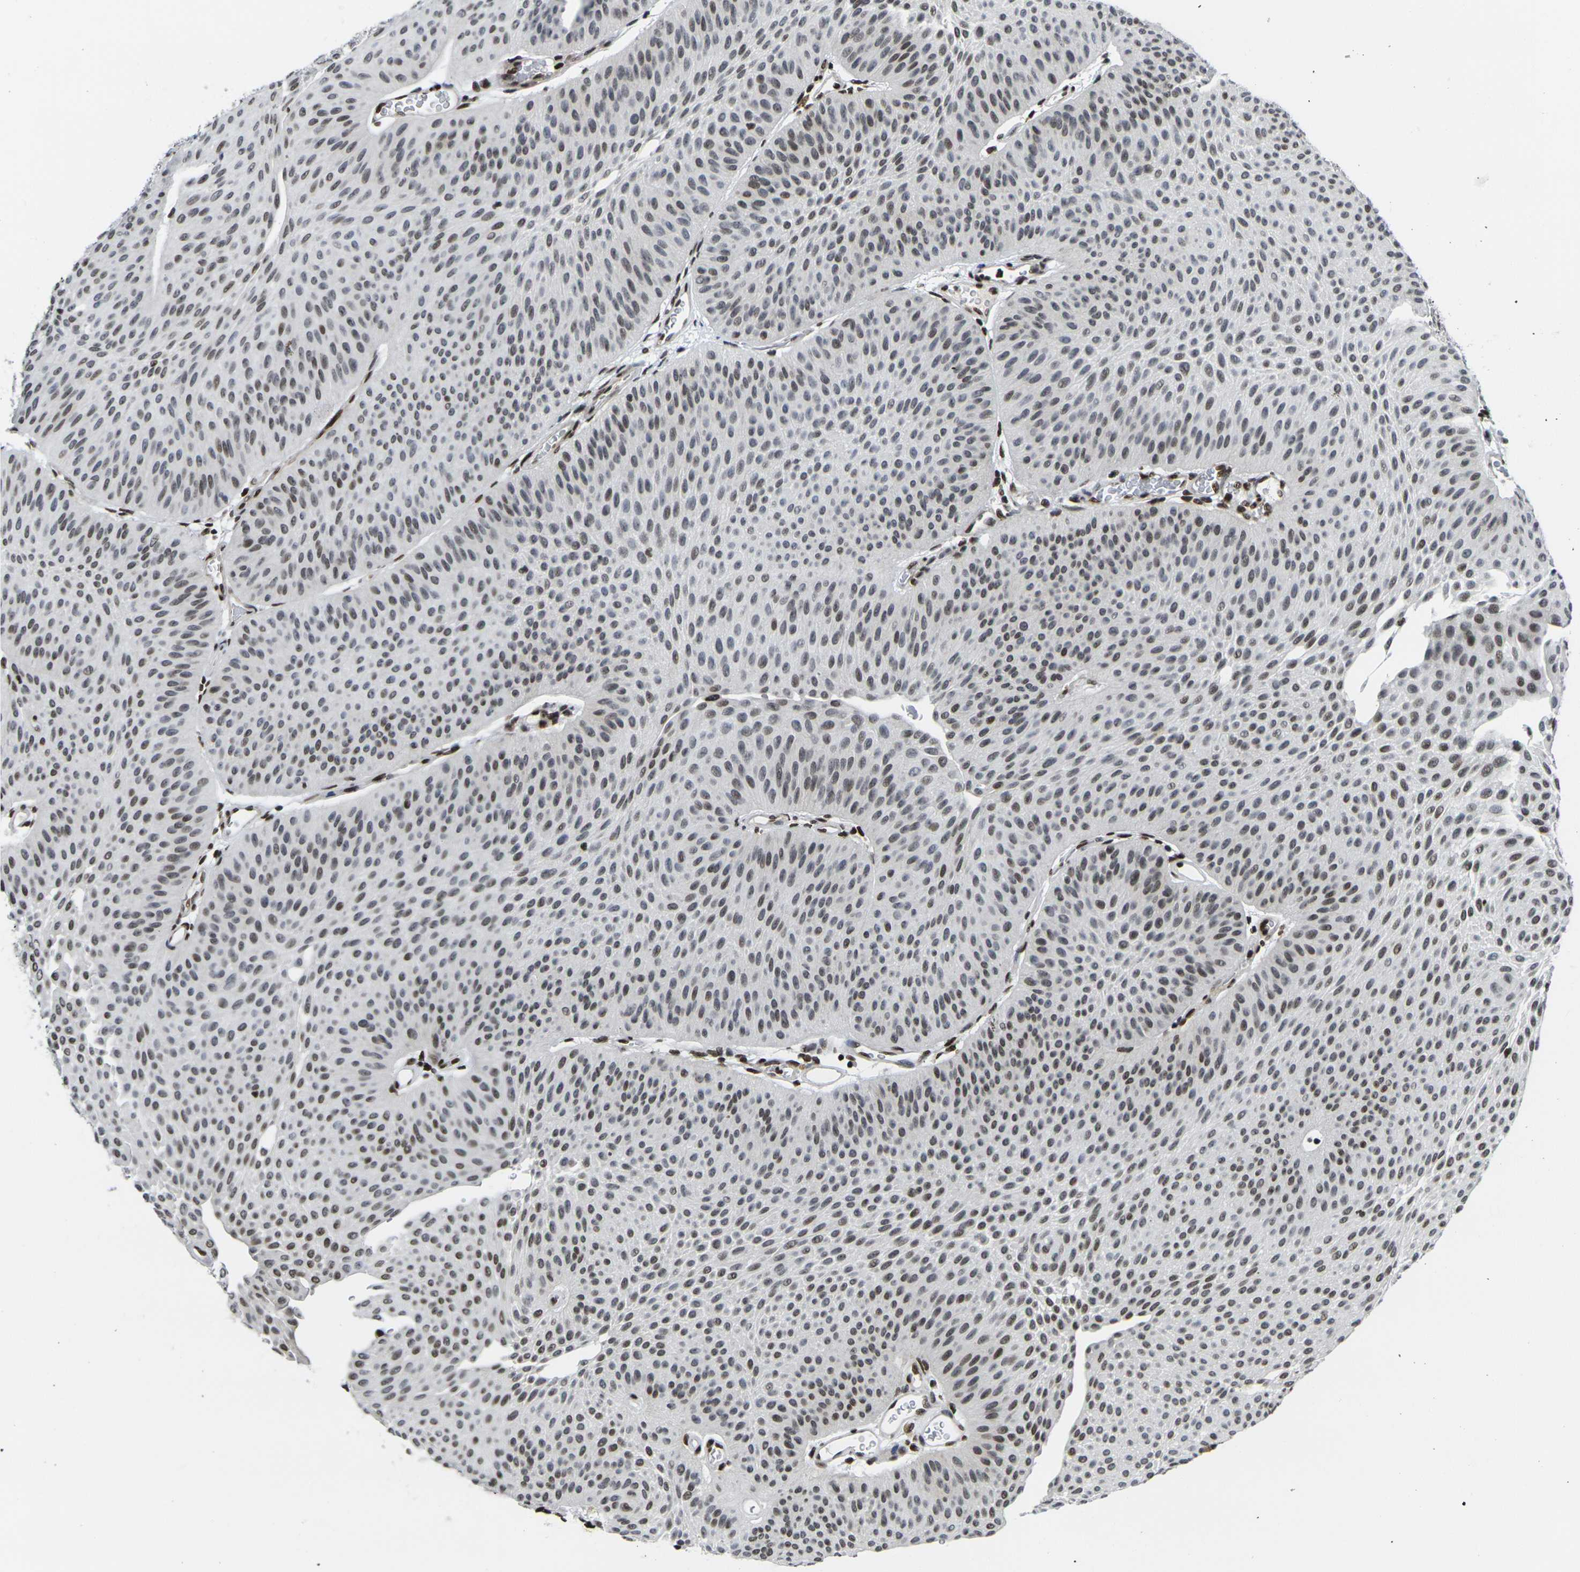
{"staining": {"intensity": "weak", "quantity": ">75%", "location": "nuclear"}, "tissue": "urothelial cancer", "cell_type": "Tumor cells", "image_type": "cancer", "snomed": [{"axis": "morphology", "description": "Urothelial carcinoma, Low grade"}, {"axis": "topography", "description": "Urinary bladder"}], "caption": "Protein staining of urothelial cancer tissue shows weak nuclear expression in about >75% of tumor cells.", "gene": "H1-10", "patient": {"sex": "female", "age": 60}}